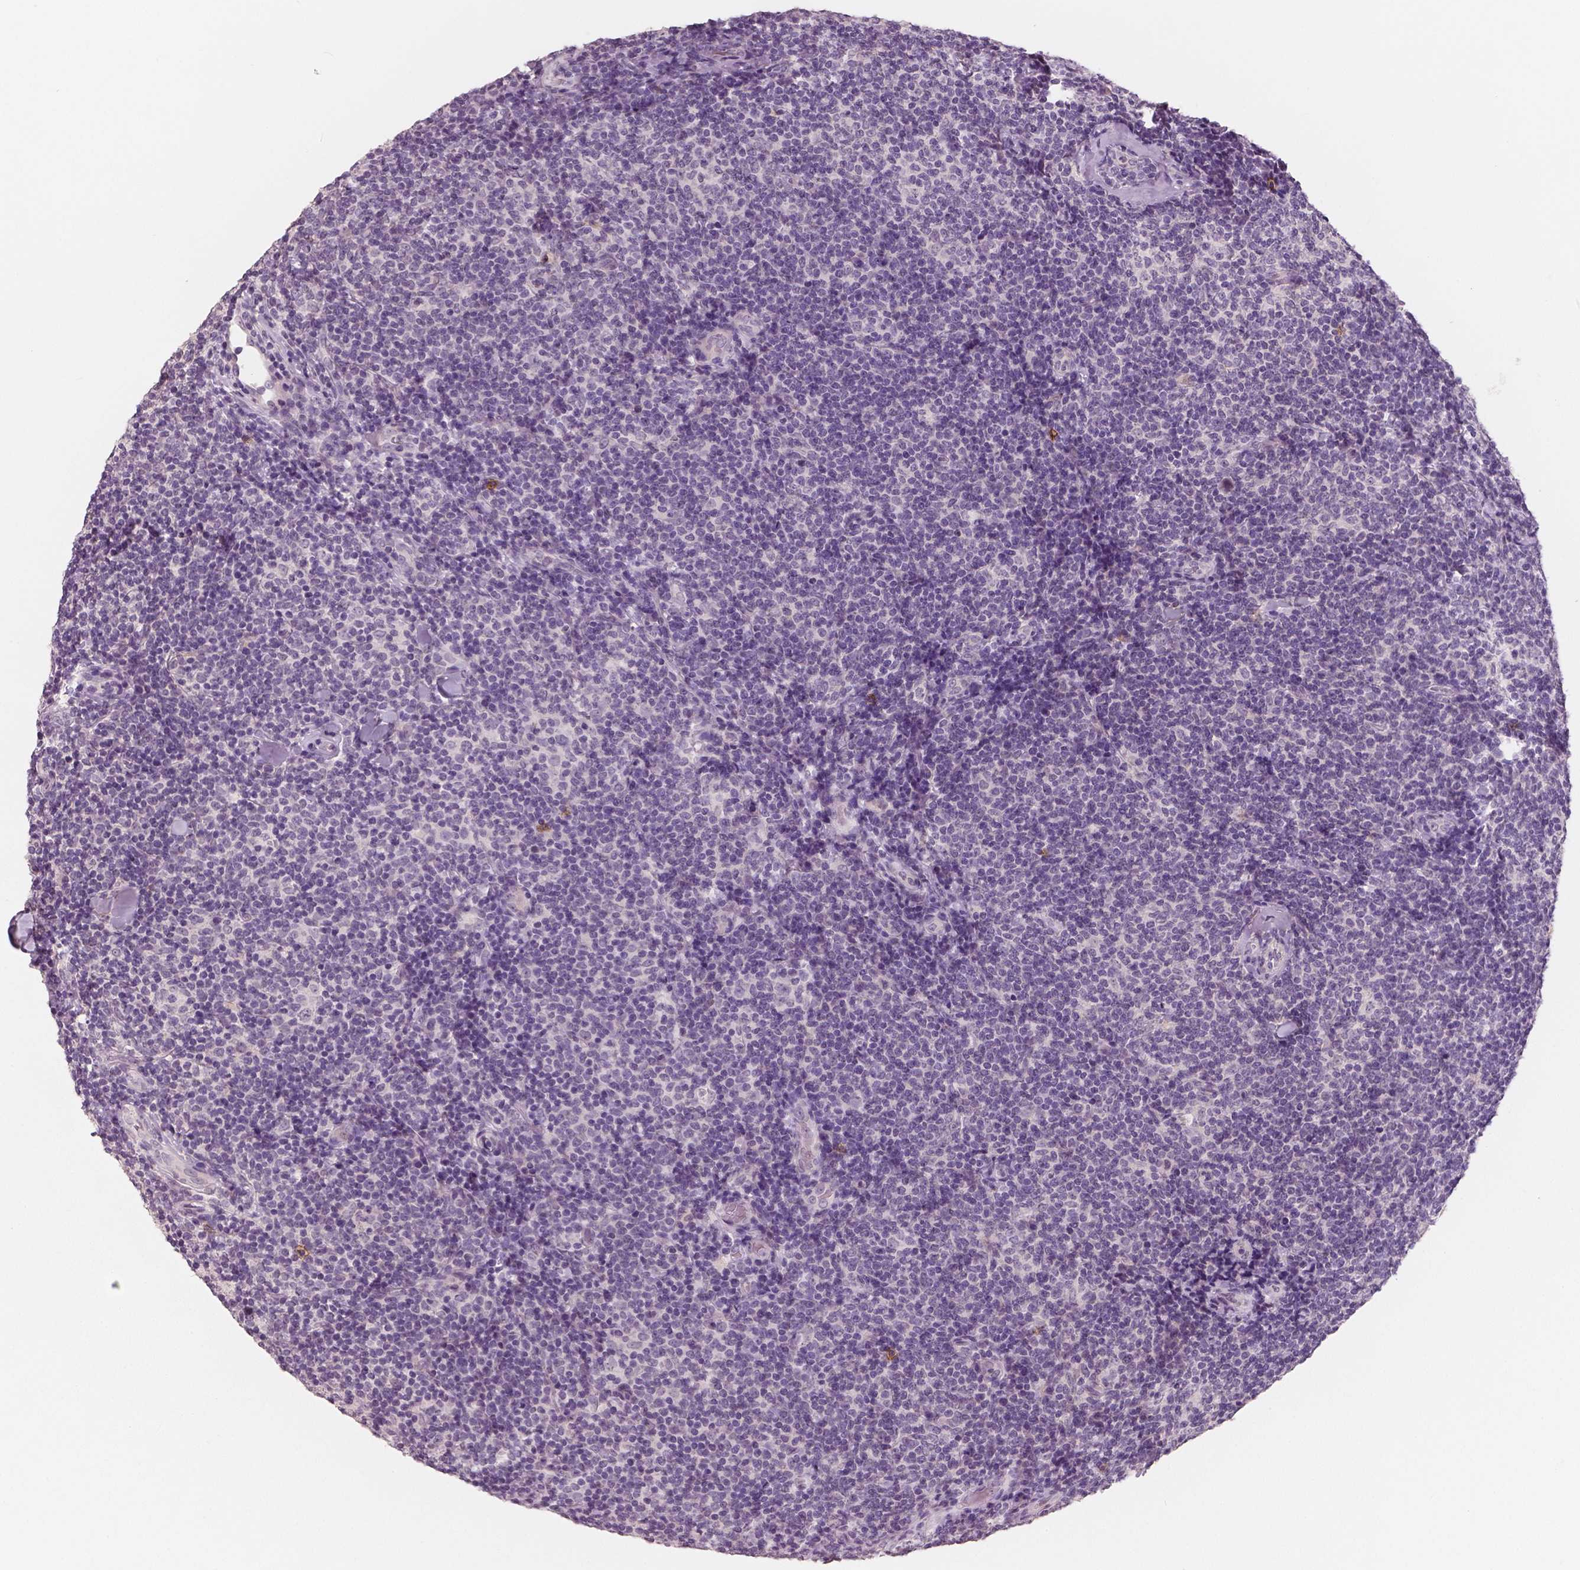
{"staining": {"intensity": "negative", "quantity": "none", "location": "none"}, "tissue": "lymphoma", "cell_type": "Tumor cells", "image_type": "cancer", "snomed": [{"axis": "morphology", "description": "Malignant lymphoma, non-Hodgkin's type, Low grade"}, {"axis": "topography", "description": "Lymph node"}], "caption": "DAB immunohistochemical staining of malignant lymphoma, non-Hodgkin's type (low-grade) exhibits no significant expression in tumor cells. (DAB (3,3'-diaminobenzidine) IHC visualized using brightfield microscopy, high magnification).", "gene": "KIT", "patient": {"sex": "female", "age": 56}}